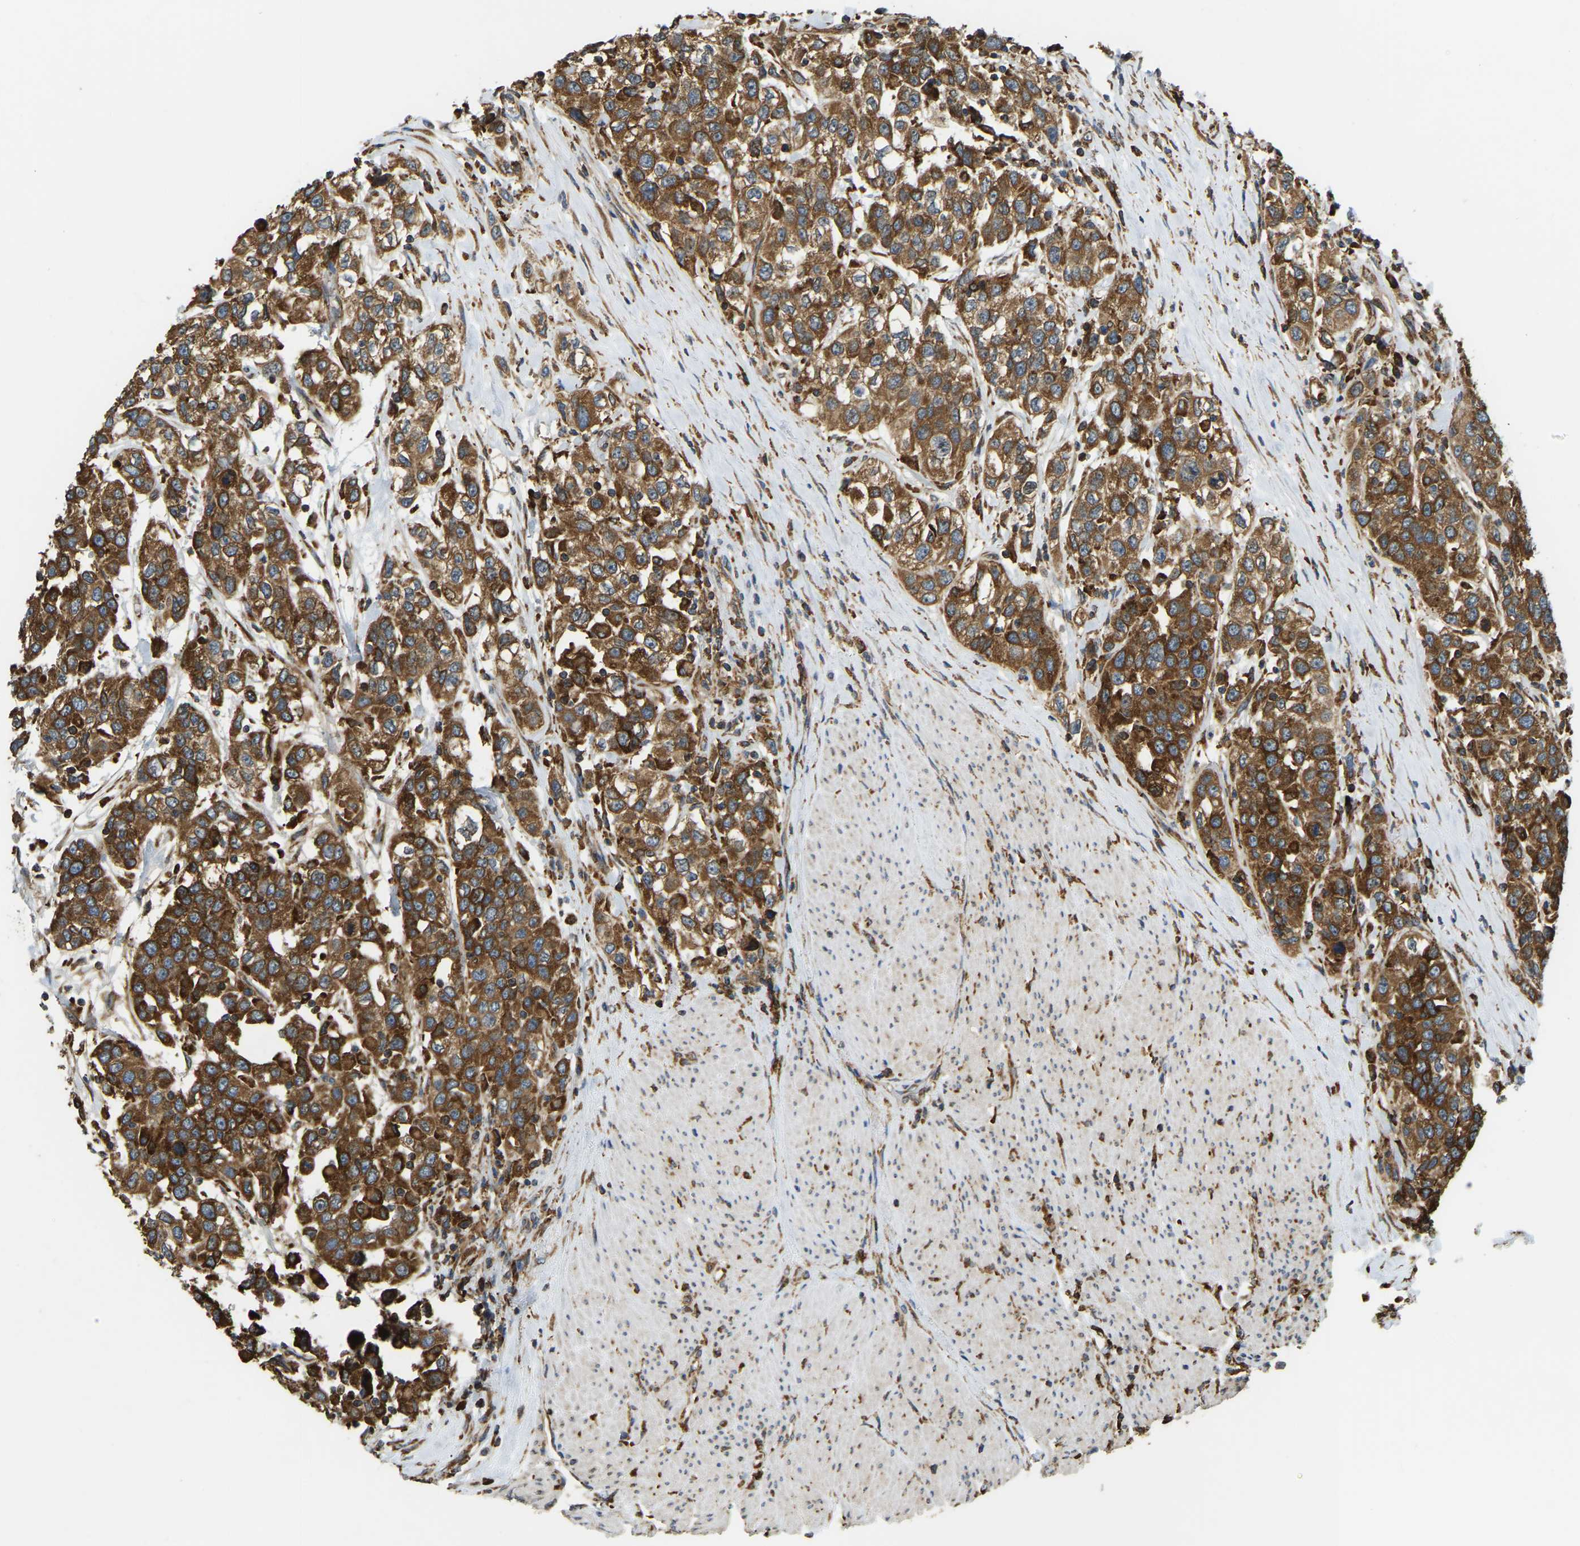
{"staining": {"intensity": "strong", "quantity": ">75%", "location": "cytoplasmic/membranous"}, "tissue": "urothelial cancer", "cell_type": "Tumor cells", "image_type": "cancer", "snomed": [{"axis": "morphology", "description": "Urothelial carcinoma, High grade"}, {"axis": "topography", "description": "Urinary bladder"}], "caption": "Immunohistochemistry (IHC) (DAB (3,3'-diaminobenzidine)) staining of urothelial carcinoma (high-grade) reveals strong cytoplasmic/membranous protein staining in about >75% of tumor cells. (brown staining indicates protein expression, while blue staining denotes nuclei).", "gene": "RNF115", "patient": {"sex": "female", "age": 80}}